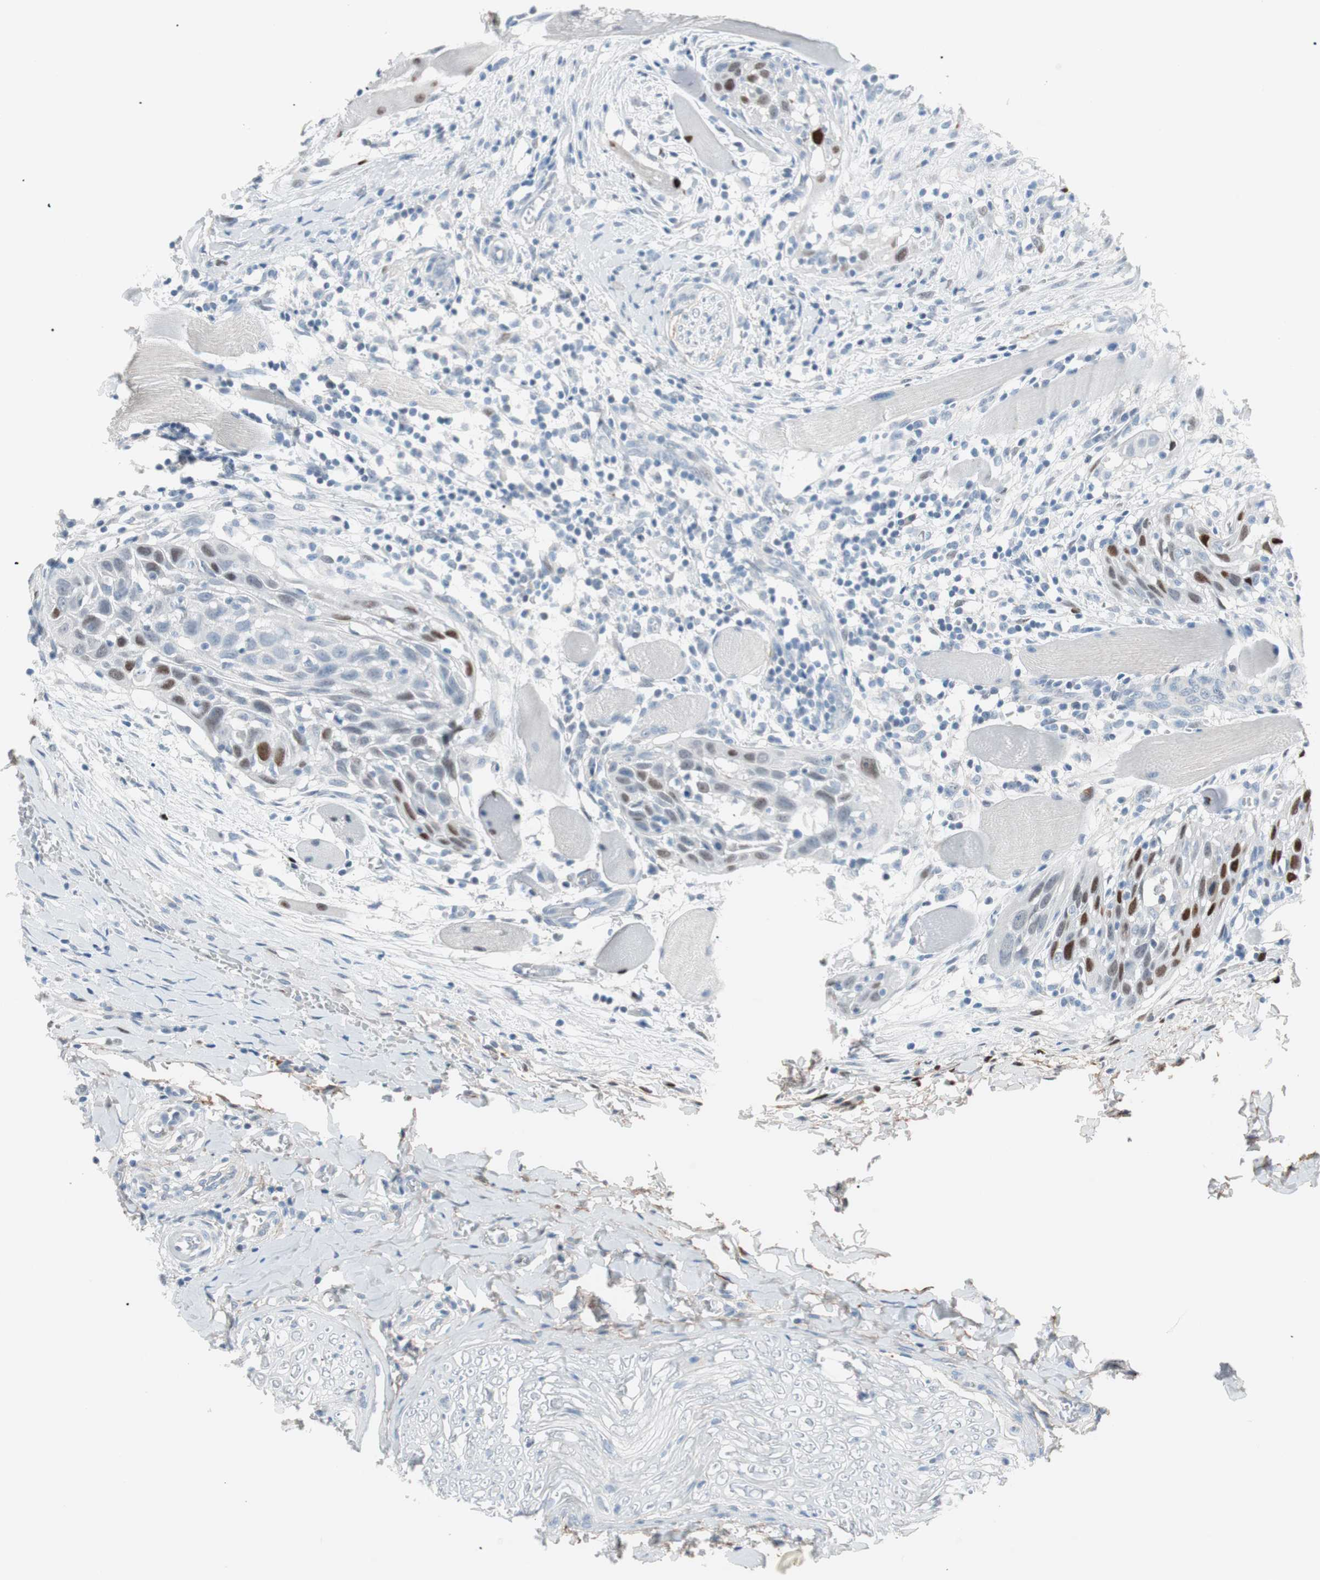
{"staining": {"intensity": "strong", "quantity": "<25%", "location": "nuclear"}, "tissue": "head and neck cancer", "cell_type": "Tumor cells", "image_type": "cancer", "snomed": [{"axis": "morphology", "description": "Normal tissue, NOS"}, {"axis": "morphology", "description": "Squamous cell carcinoma, NOS"}, {"axis": "topography", "description": "Oral tissue"}, {"axis": "topography", "description": "Head-Neck"}], "caption": "Head and neck cancer (squamous cell carcinoma) stained with a protein marker reveals strong staining in tumor cells.", "gene": "FOSL1", "patient": {"sex": "female", "age": 50}}